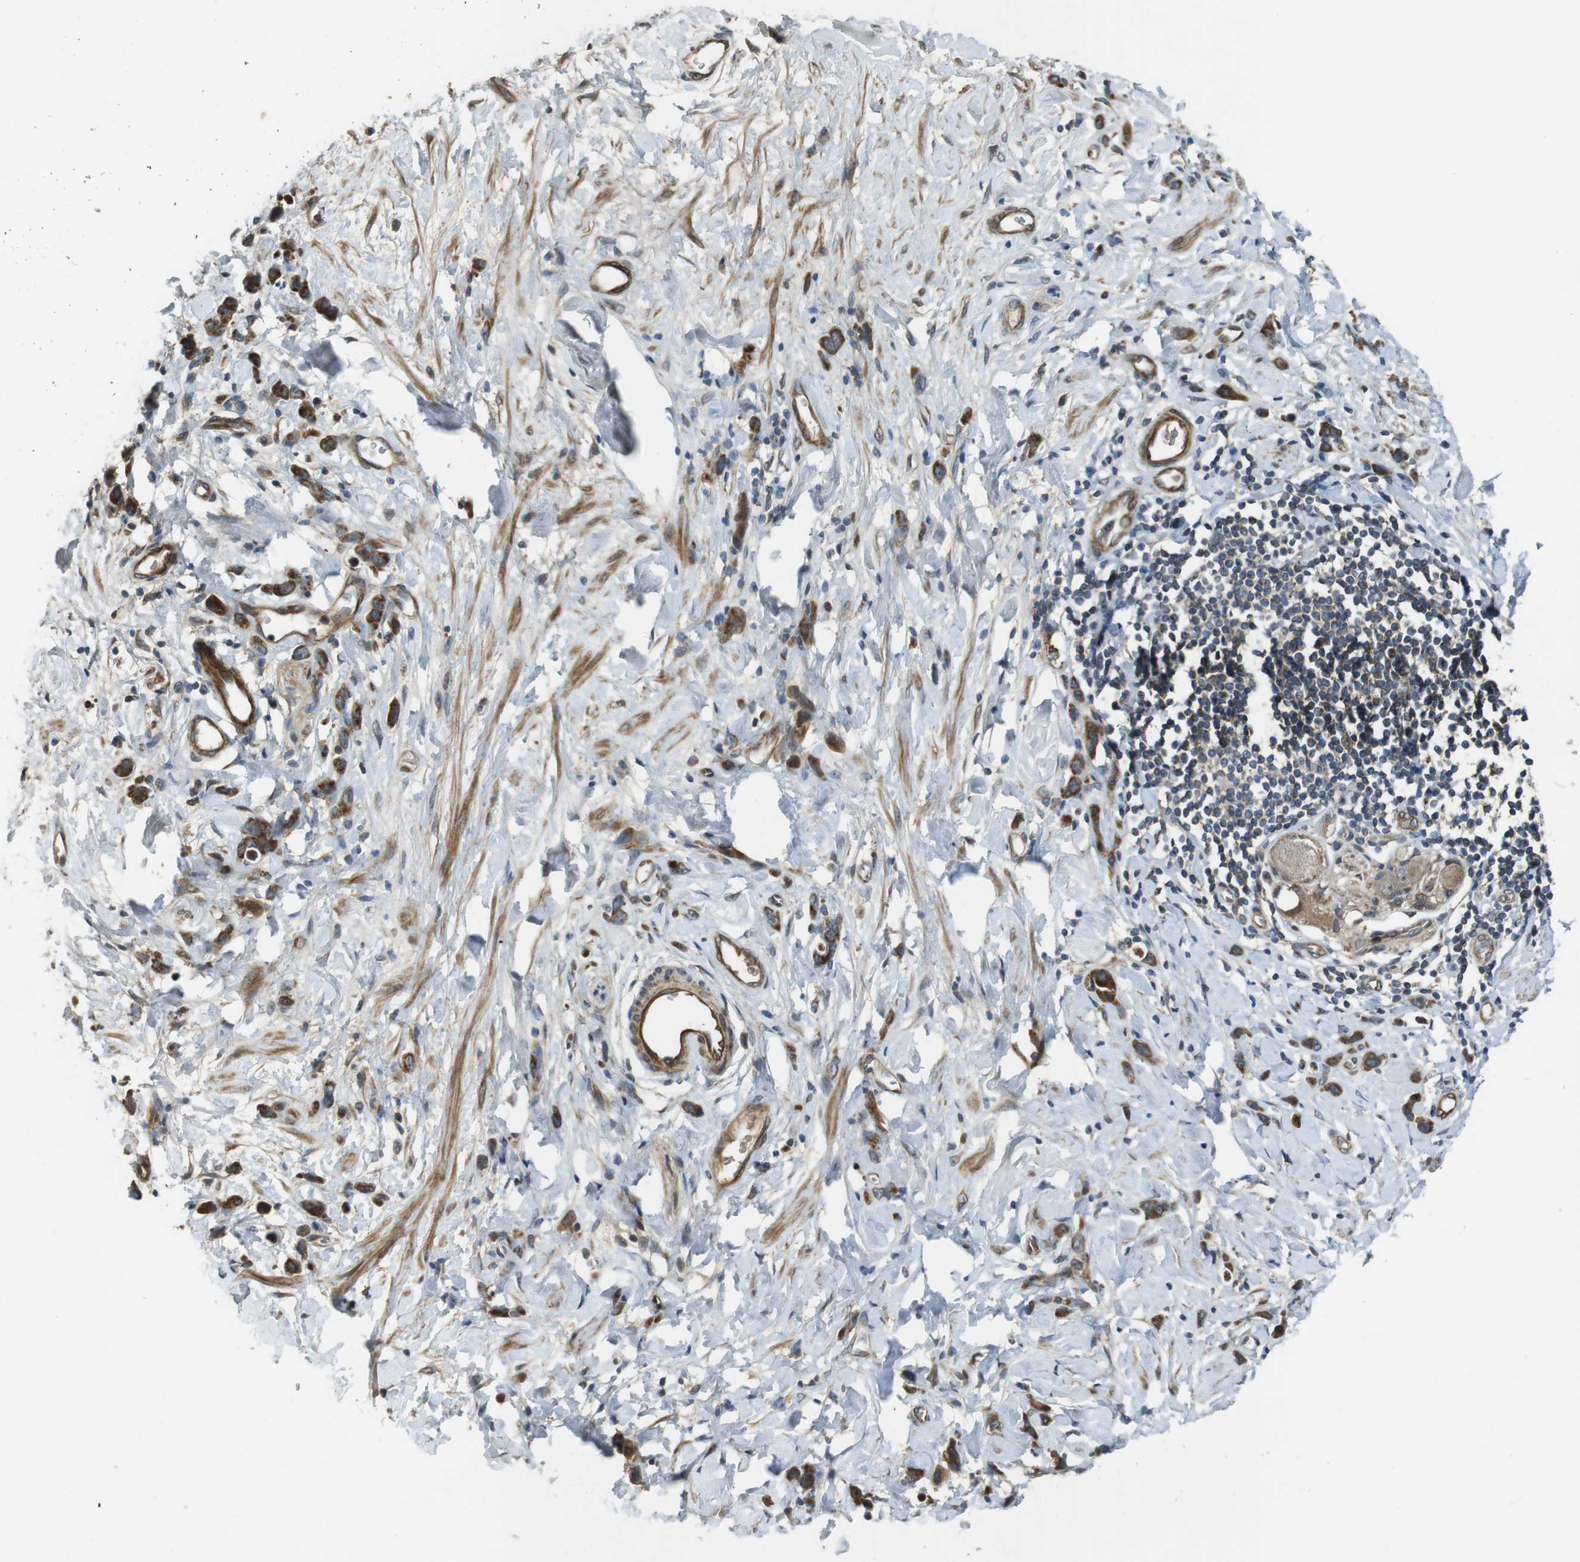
{"staining": {"intensity": "moderate", "quantity": ">75%", "location": "cytoplasmic/membranous"}, "tissue": "stomach cancer", "cell_type": "Tumor cells", "image_type": "cancer", "snomed": [{"axis": "morphology", "description": "Normal tissue, NOS"}, {"axis": "morphology", "description": "Adenocarcinoma, NOS"}, {"axis": "topography", "description": "Stomach"}], "caption": "Protein analysis of stomach adenocarcinoma tissue demonstrates moderate cytoplasmic/membranous expression in about >75% of tumor cells.", "gene": "IFFO2", "patient": {"sex": "male", "age": 82}}